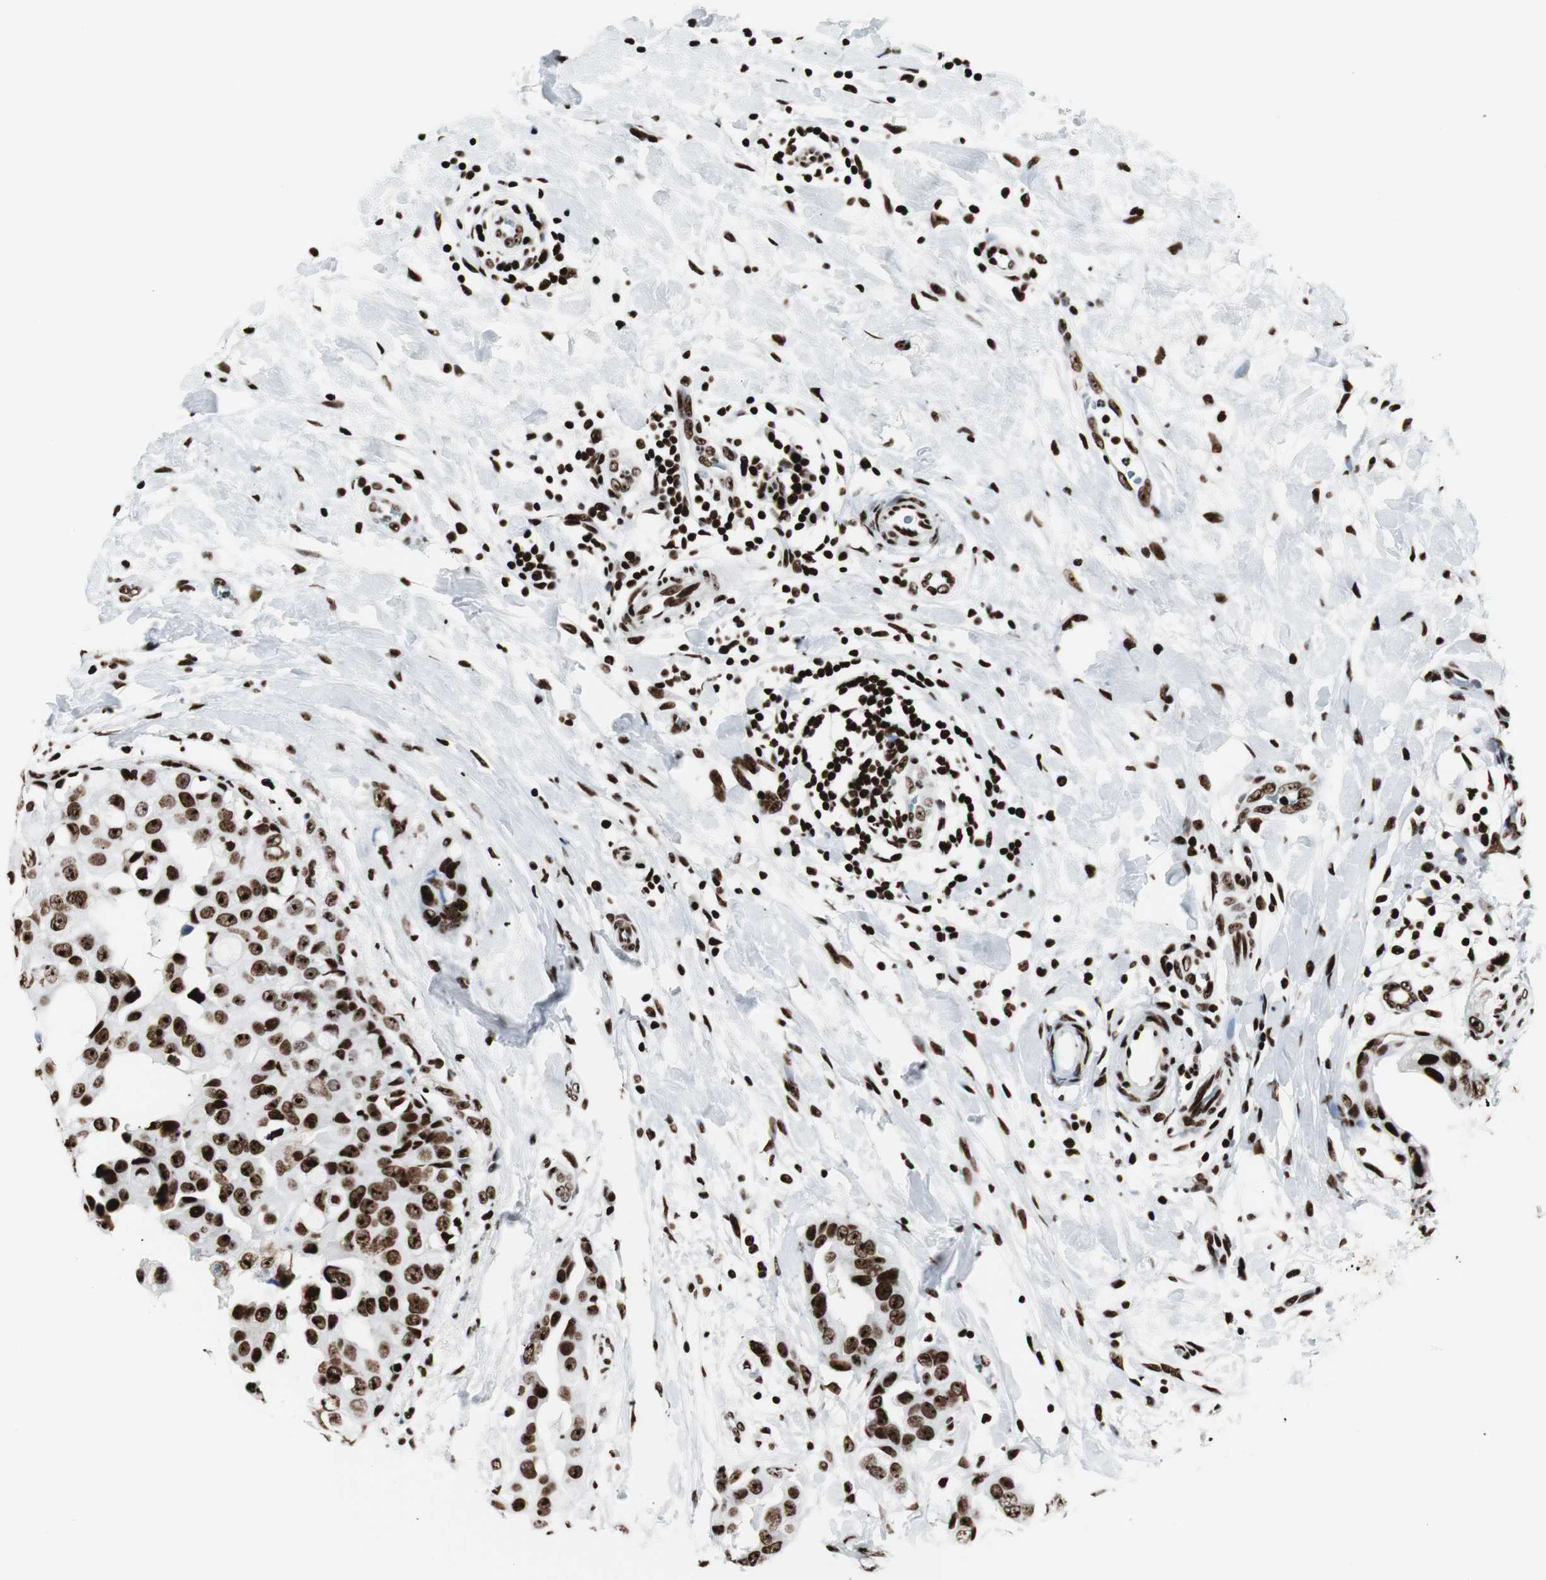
{"staining": {"intensity": "strong", "quantity": ">75%", "location": "nuclear"}, "tissue": "breast cancer", "cell_type": "Tumor cells", "image_type": "cancer", "snomed": [{"axis": "morphology", "description": "Duct carcinoma"}, {"axis": "topography", "description": "Breast"}], "caption": "DAB (3,3'-diaminobenzidine) immunohistochemical staining of breast cancer demonstrates strong nuclear protein expression in about >75% of tumor cells.", "gene": "NCL", "patient": {"sex": "female", "age": 40}}